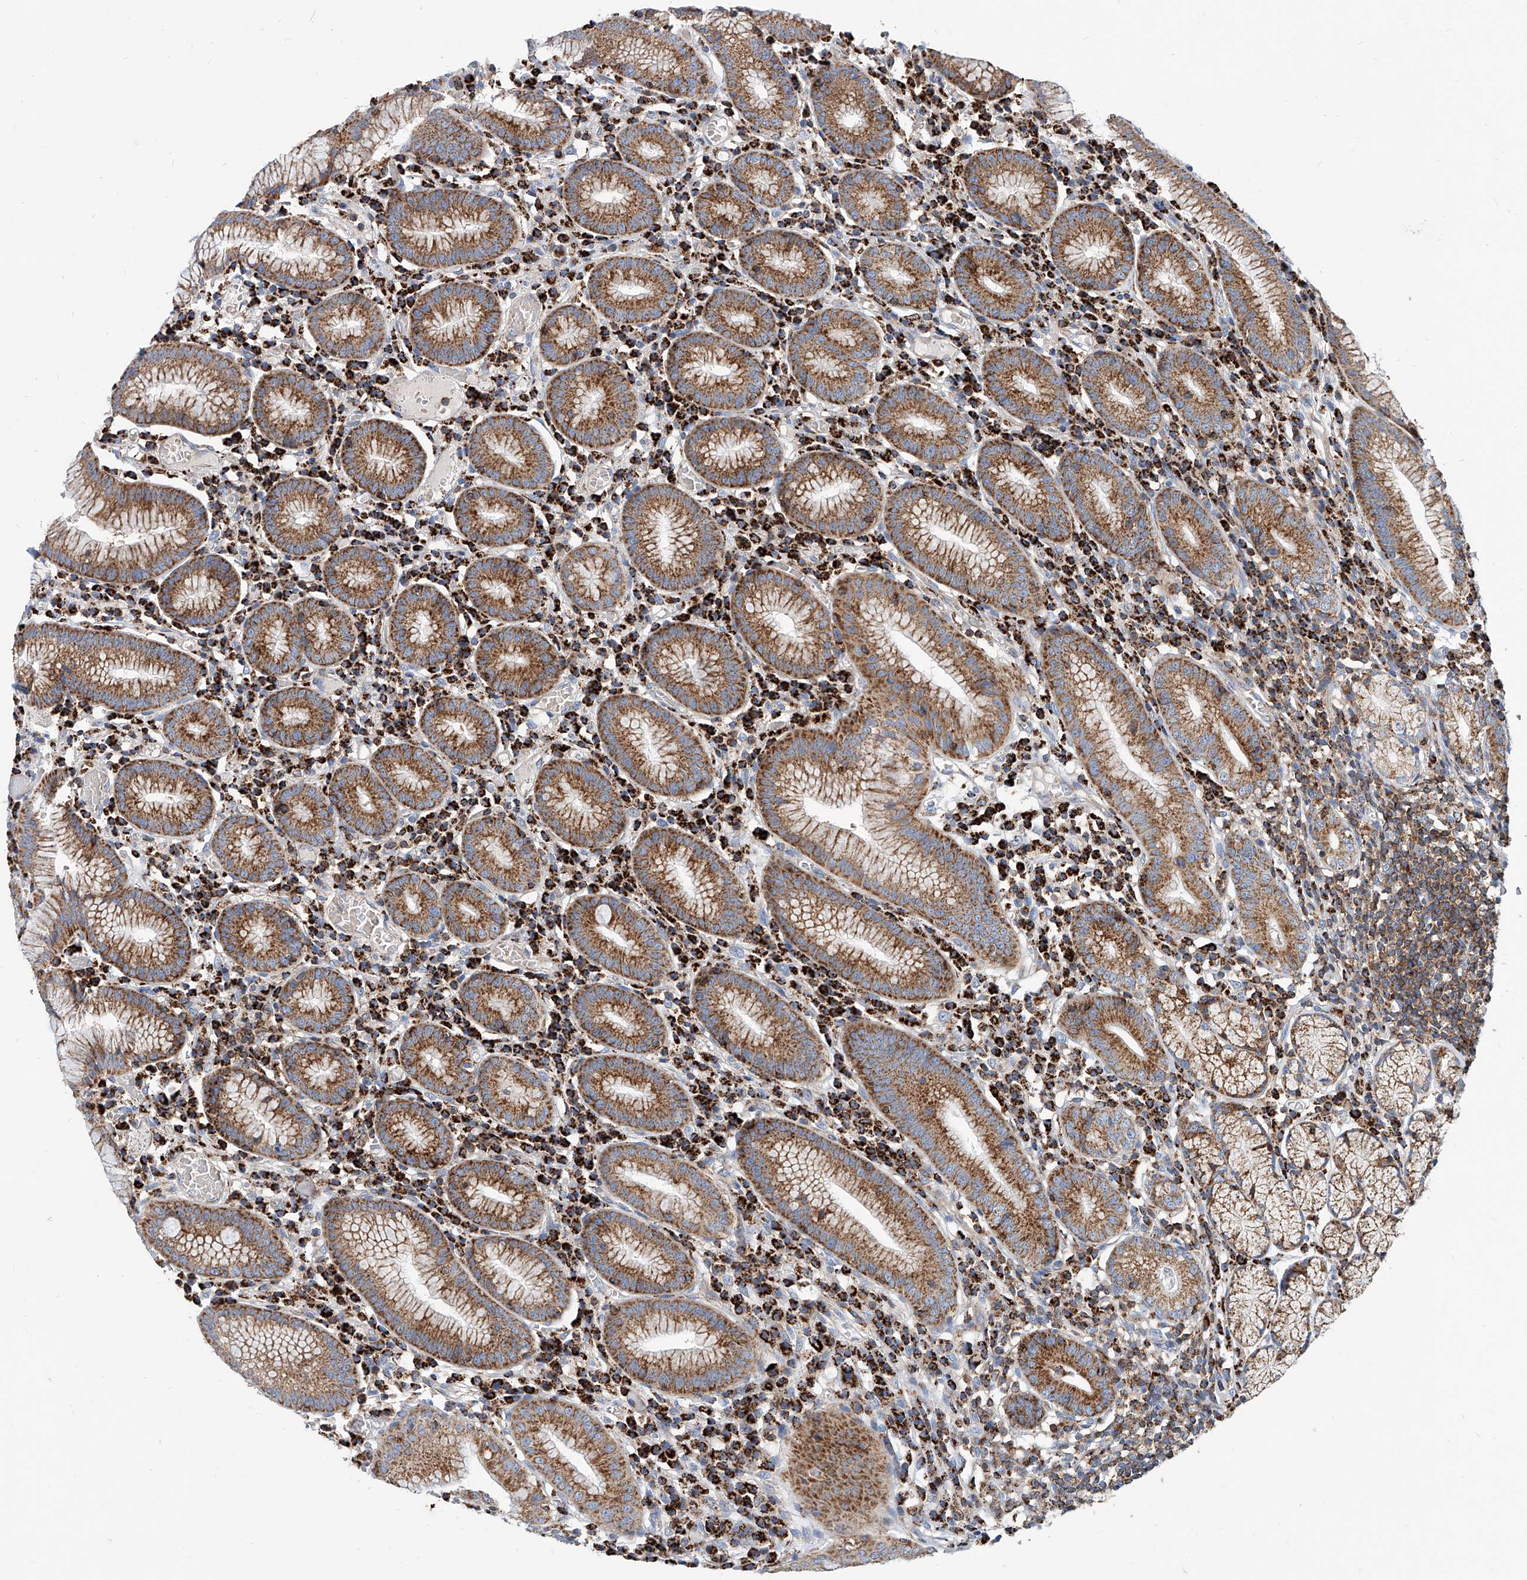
{"staining": {"intensity": "strong", "quantity": ">75%", "location": "cytoplasmic/membranous"}, "tissue": "stomach", "cell_type": "Glandular cells", "image_type": "normal", "snomed": [{"axis": "morphology", "description": "Normal tissue, NOS"}, {"axis": "topography", "description": "Stomach"}], "caption": "Immunohistochemical staining of unremarkable human stomach exhibits >75% levels of strong cytoplasmic/membranous protein staining in about >75% of glandular cells.", "gene": "CPNE5", "patient": {"sex": "male", "age": 55}}